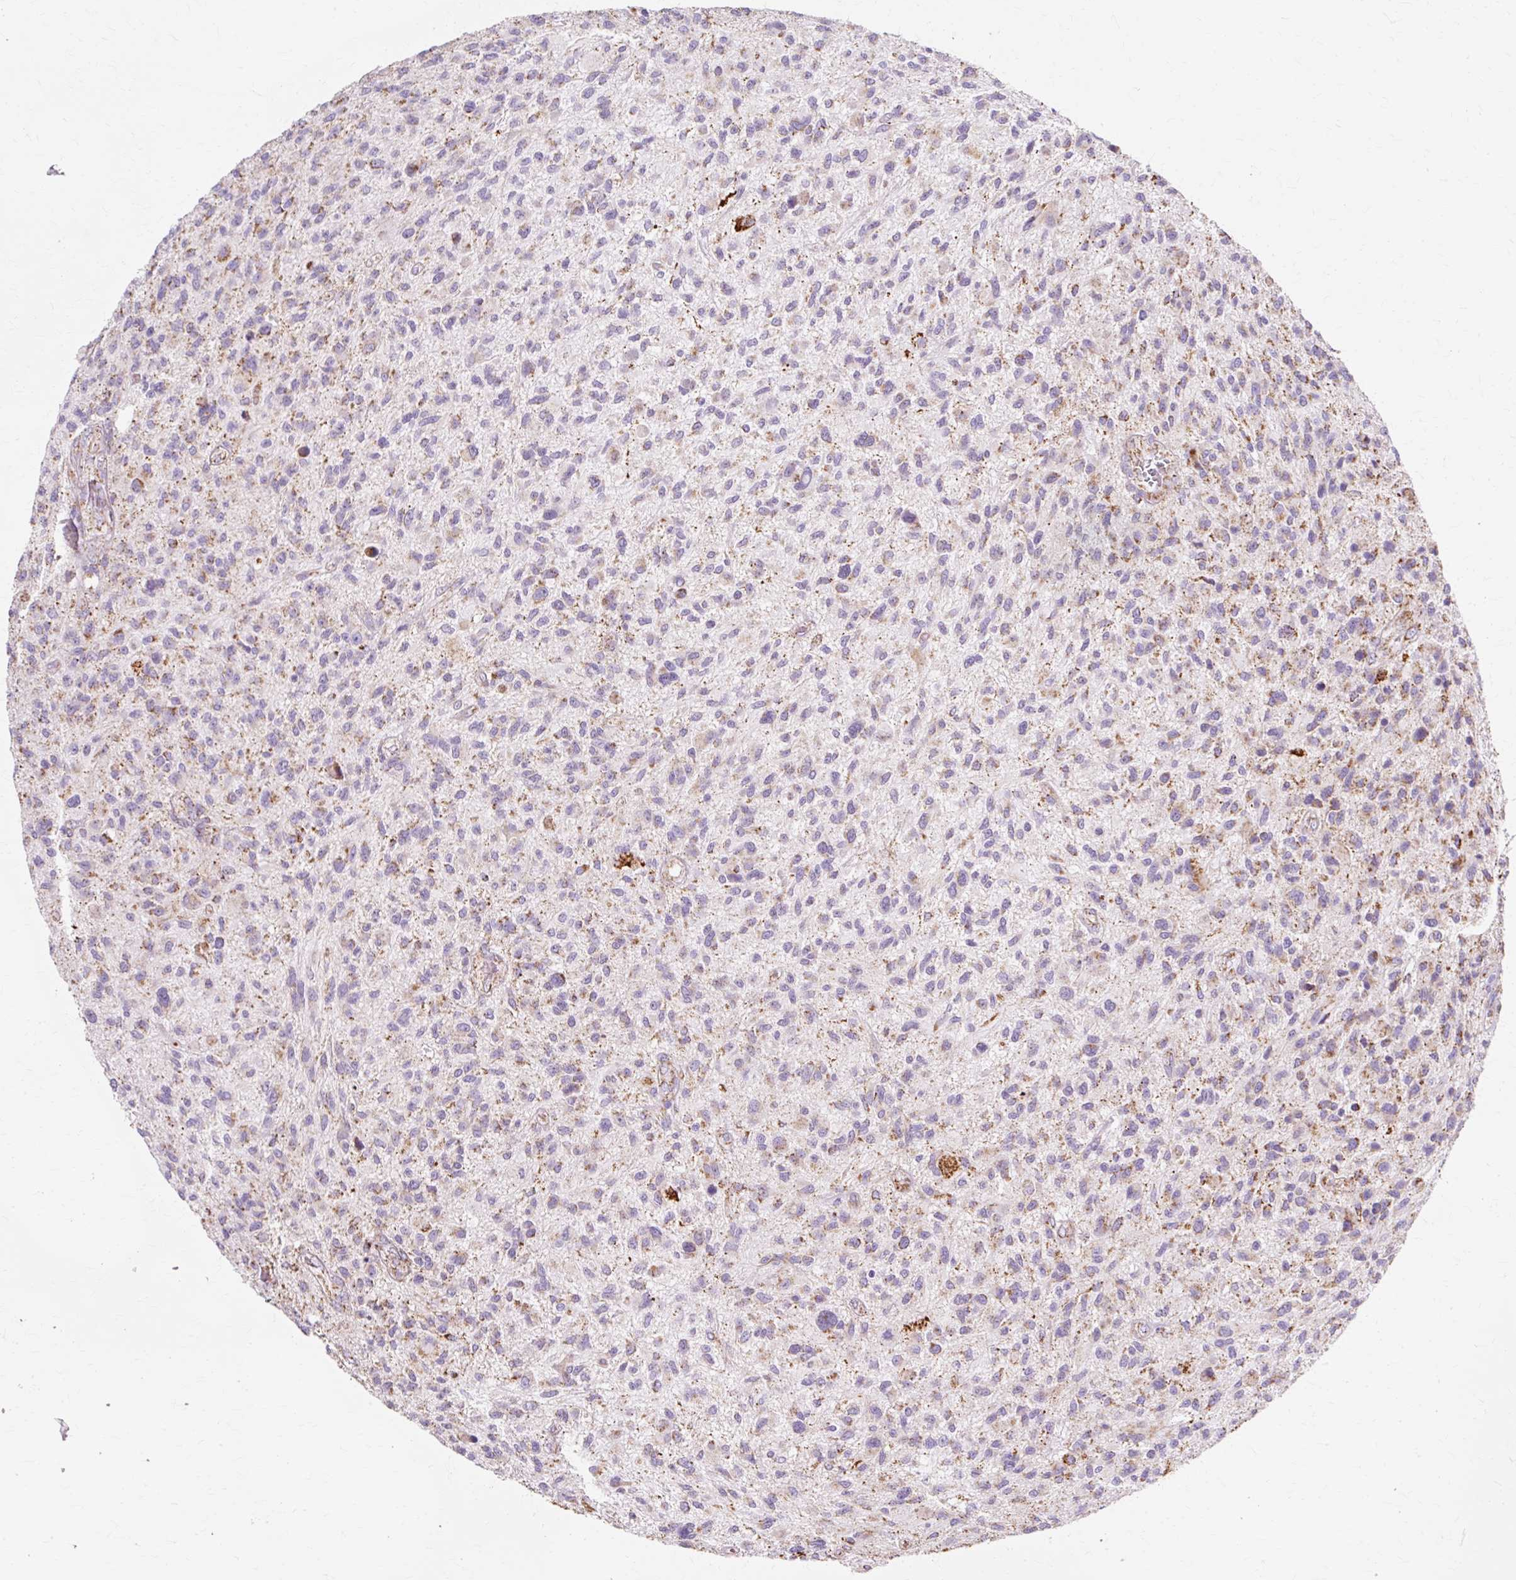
{"staining": {"intensity": "weak", "quantity": "25%-75%", "location": "cytoplasmic/membranous"}, "tissue": "glioma", "cell_type": "Tumor cells", "image_type": "cancer", "snomed": [{"axis": "morphology", "description": "Glioma, malignant, High grade"}, {"axis": "topography", "description": "Brain"}], "caption": "This image shows malignant glioma (high-grade) stained with immunohistochemistry to label a protein in brown. The cytoplasmic/membranous of tumor cells show weak positivity for the protein. Nuclei are counter-stained blue.", "gene": "ATP5PO", "patient": {"sex": "male", "age": 47}}